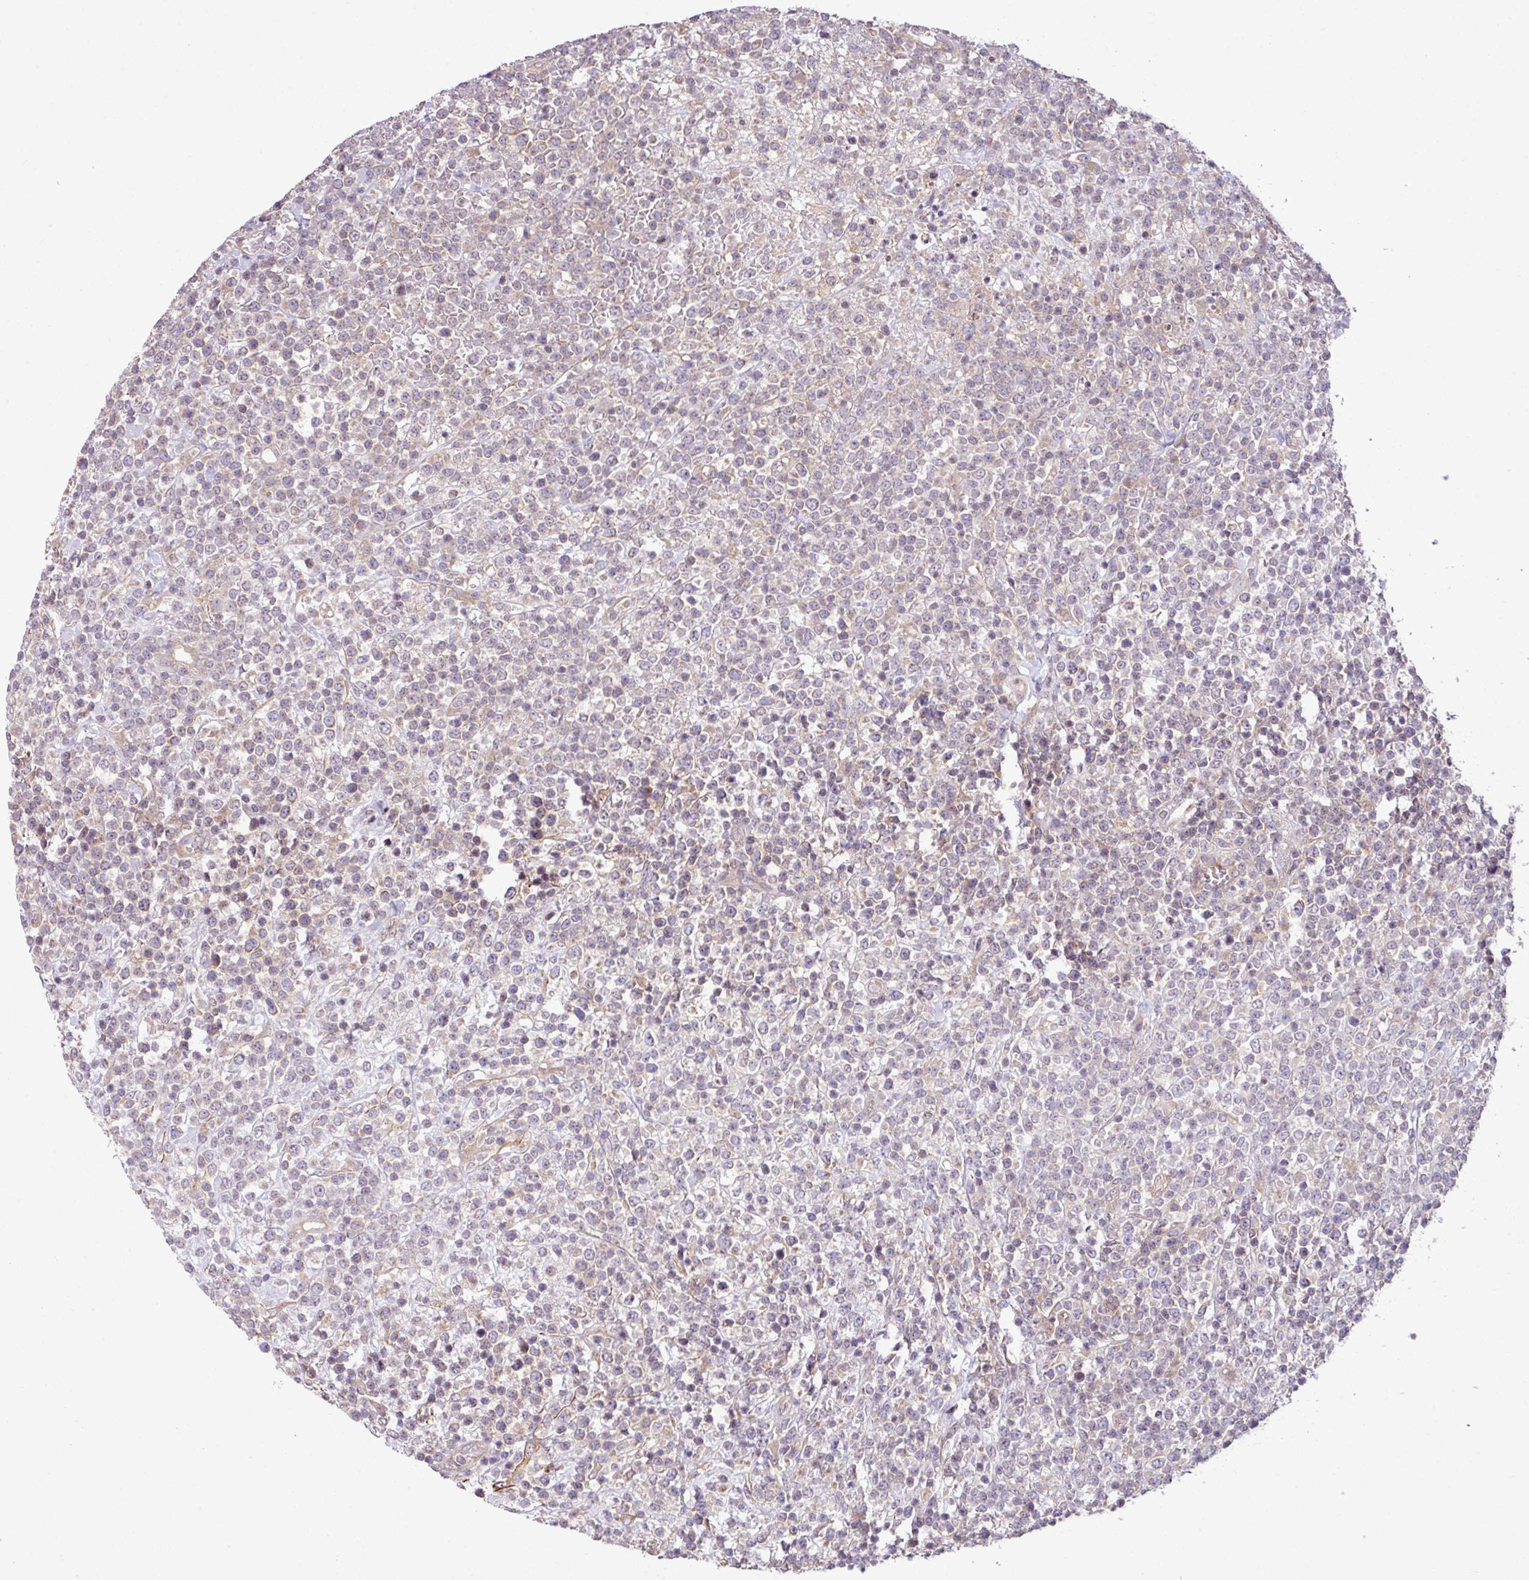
{"staining": {"intensity": "negative", "quantity": "none", "location": "none"}, "tissue": "lymphoma", "cell_type": "Tumor cells", "image_type": "cancer", "snomed": [{"axis": "morphology", "description": "Malignant lymphoma, non-Hodgkin's type, High grade"}, {"axis": "topography", "description": "Colon"}], "caption": "A histopathology image of malignant lymphoma, non-Hodgkin's type (high-grade) stained for a protein exhibits no brown staining in tumor cells. Nuclei are stained in blue.", "gene": "XIAP", "patient": {"sex": "female", "age": 53}}